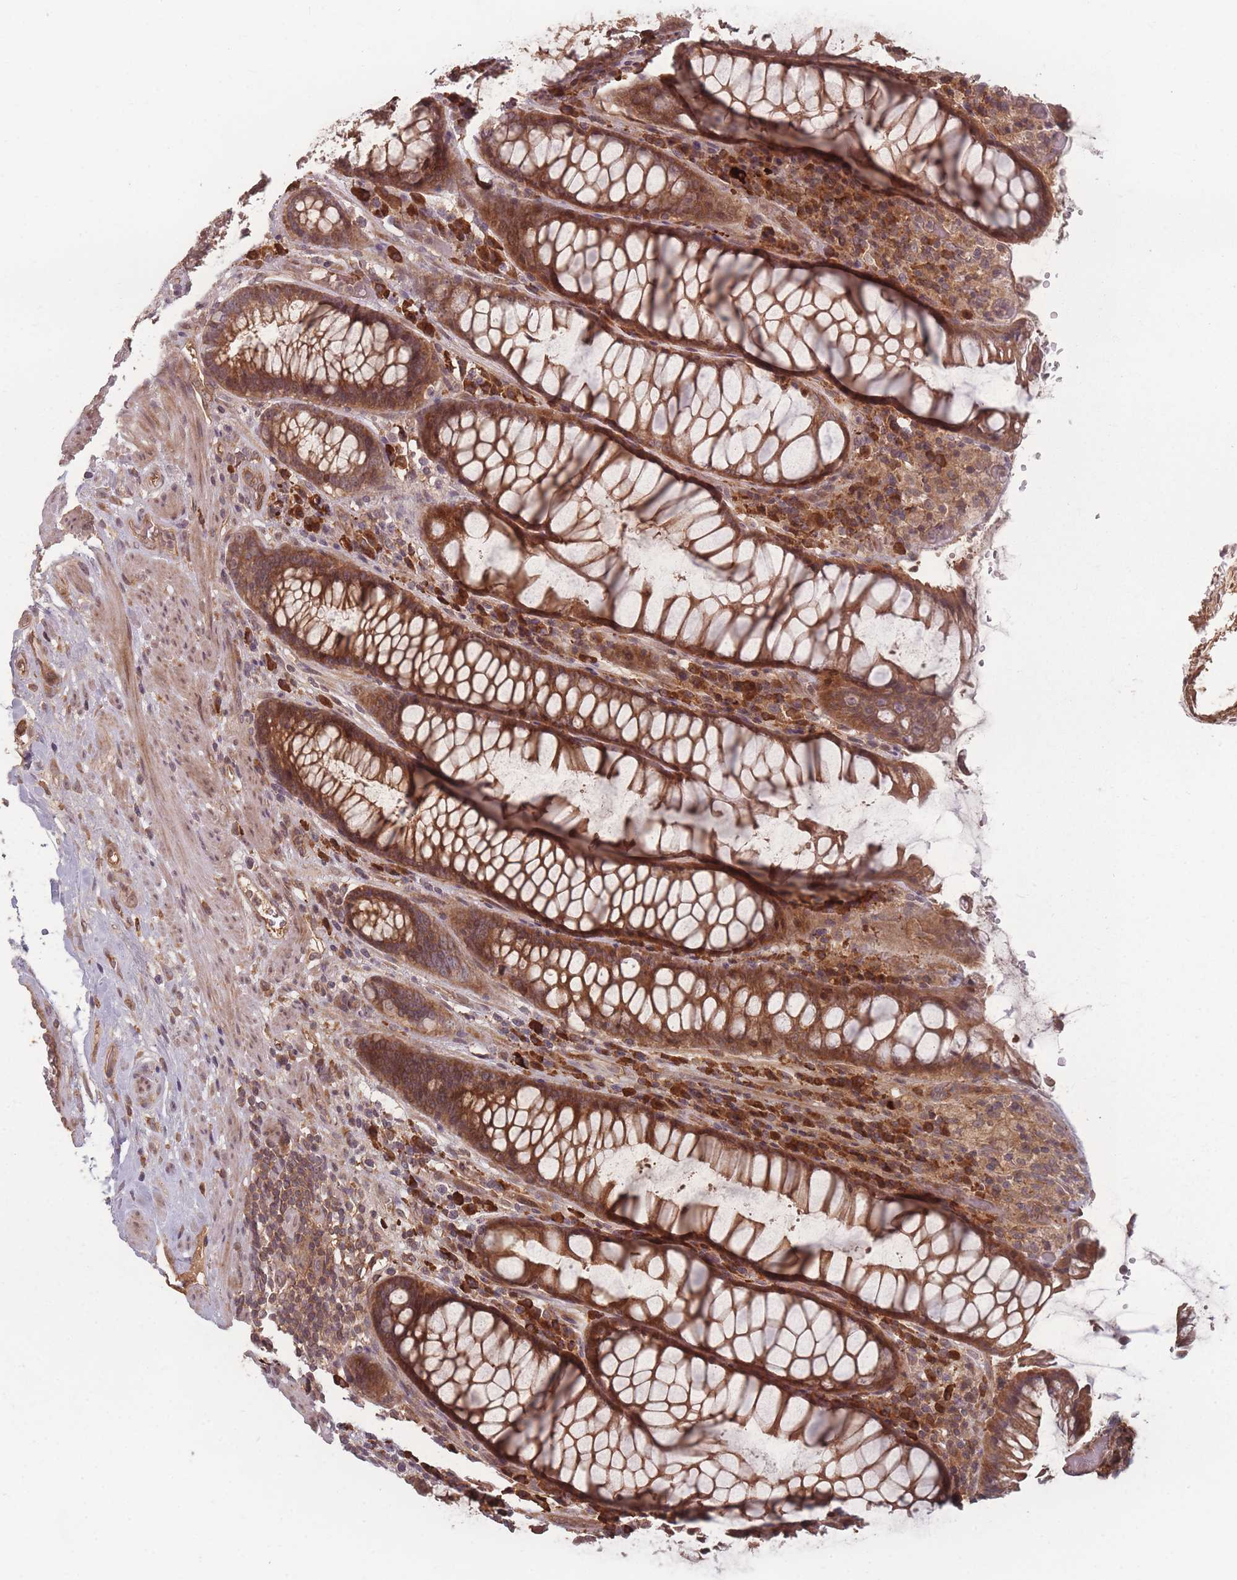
{"staining": {"intensity": "strong", "quantity": ">75%", "location": "cytoplasmic/membranous"}, "tissue": "rectum", "cell_type": "Glandular cells", "image_type": "normal", "snomed": [{"axis": "morphology", "description": "Normal tissue, NOS"}, {"axis": "topography", "description": "Rectum"}], "caption": "Rectum stained for a protein (brown) exhibits strong cytoplasmic/membranous positive expression in approximately >75% of glandular cells.", "gene": "HAGH", "patient": {"sex": "male", "age": 64}}